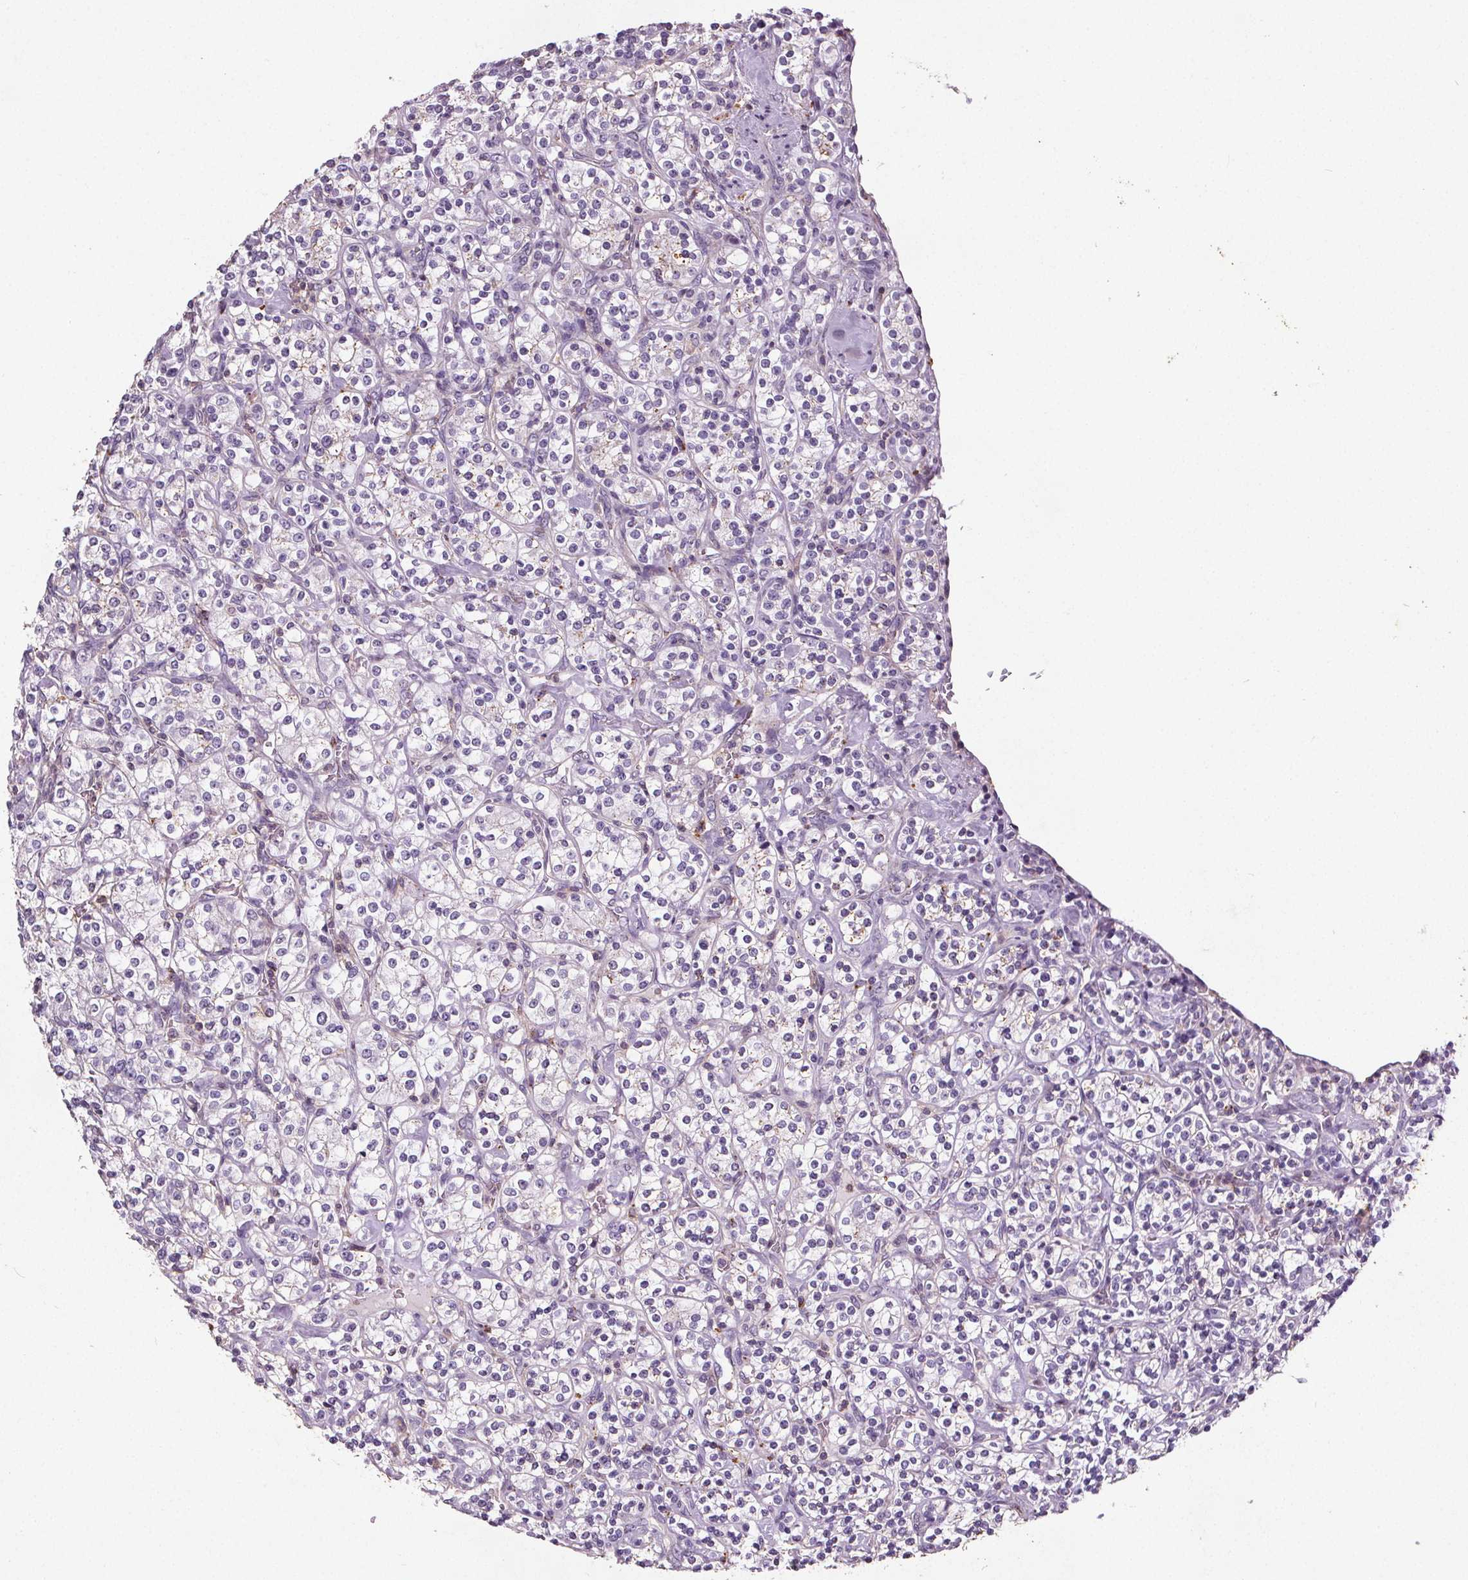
{"staining": {"intensity": "negative", "quantity": "none", "location": "none"}, "tissue": "renal cancer", "cell_type": "Tumor cells", "image_type": "cancer", "snomed": [{"axis": "morphology", "description": "Adenocarcinoma, NOS"}, {"axis": "topography", "description": "Kidney"}], "caption": "A high-resolution micrograph shows IHC staining of renal cancer, which shows no significant expression in tumor cells.", "gene": "C19orf84", "patient": {"sex": "male", "age": 77}}